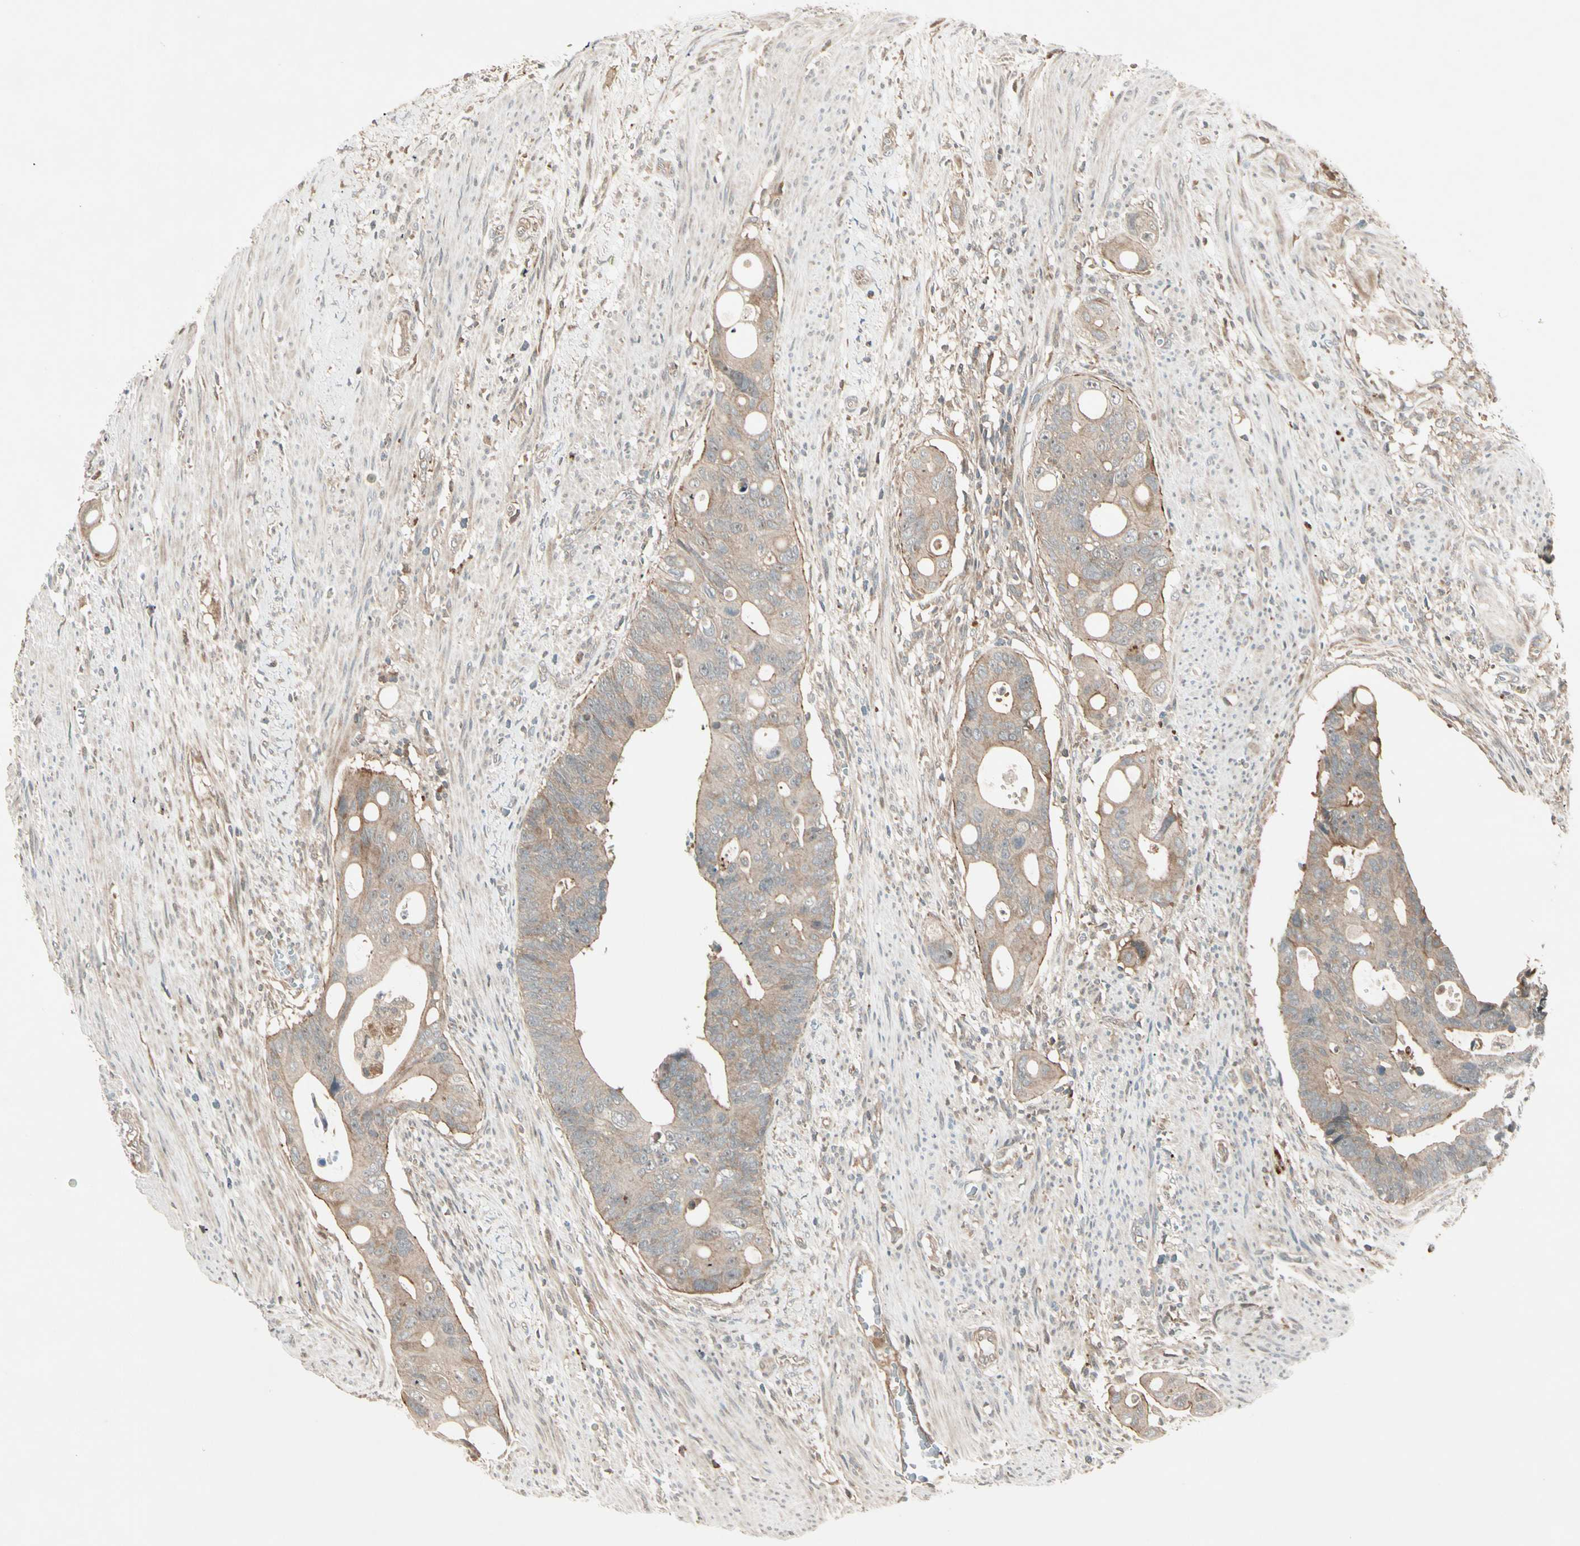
{"staining": {"intensity": "weak", "quantity": ">75%", "location": "cytoplasmic/membranous"}, "tissue": "colorectal cancer", "cell_type": "Tumor cells", "image_type": "cancer", "snomed": [{"axis": "morphology", "description": "Adenocarcinoma, NOS"}, {"axis": "topography", "description": "Colon"}], "caption": "Immunohistochemical staining of colorectal cancer reveals low levels of weak cytoplasmic/membranous staining in about >75% of tumor cells.", "gene": "ACVR1C", "patient": {"sex": "female", "age": 57}}